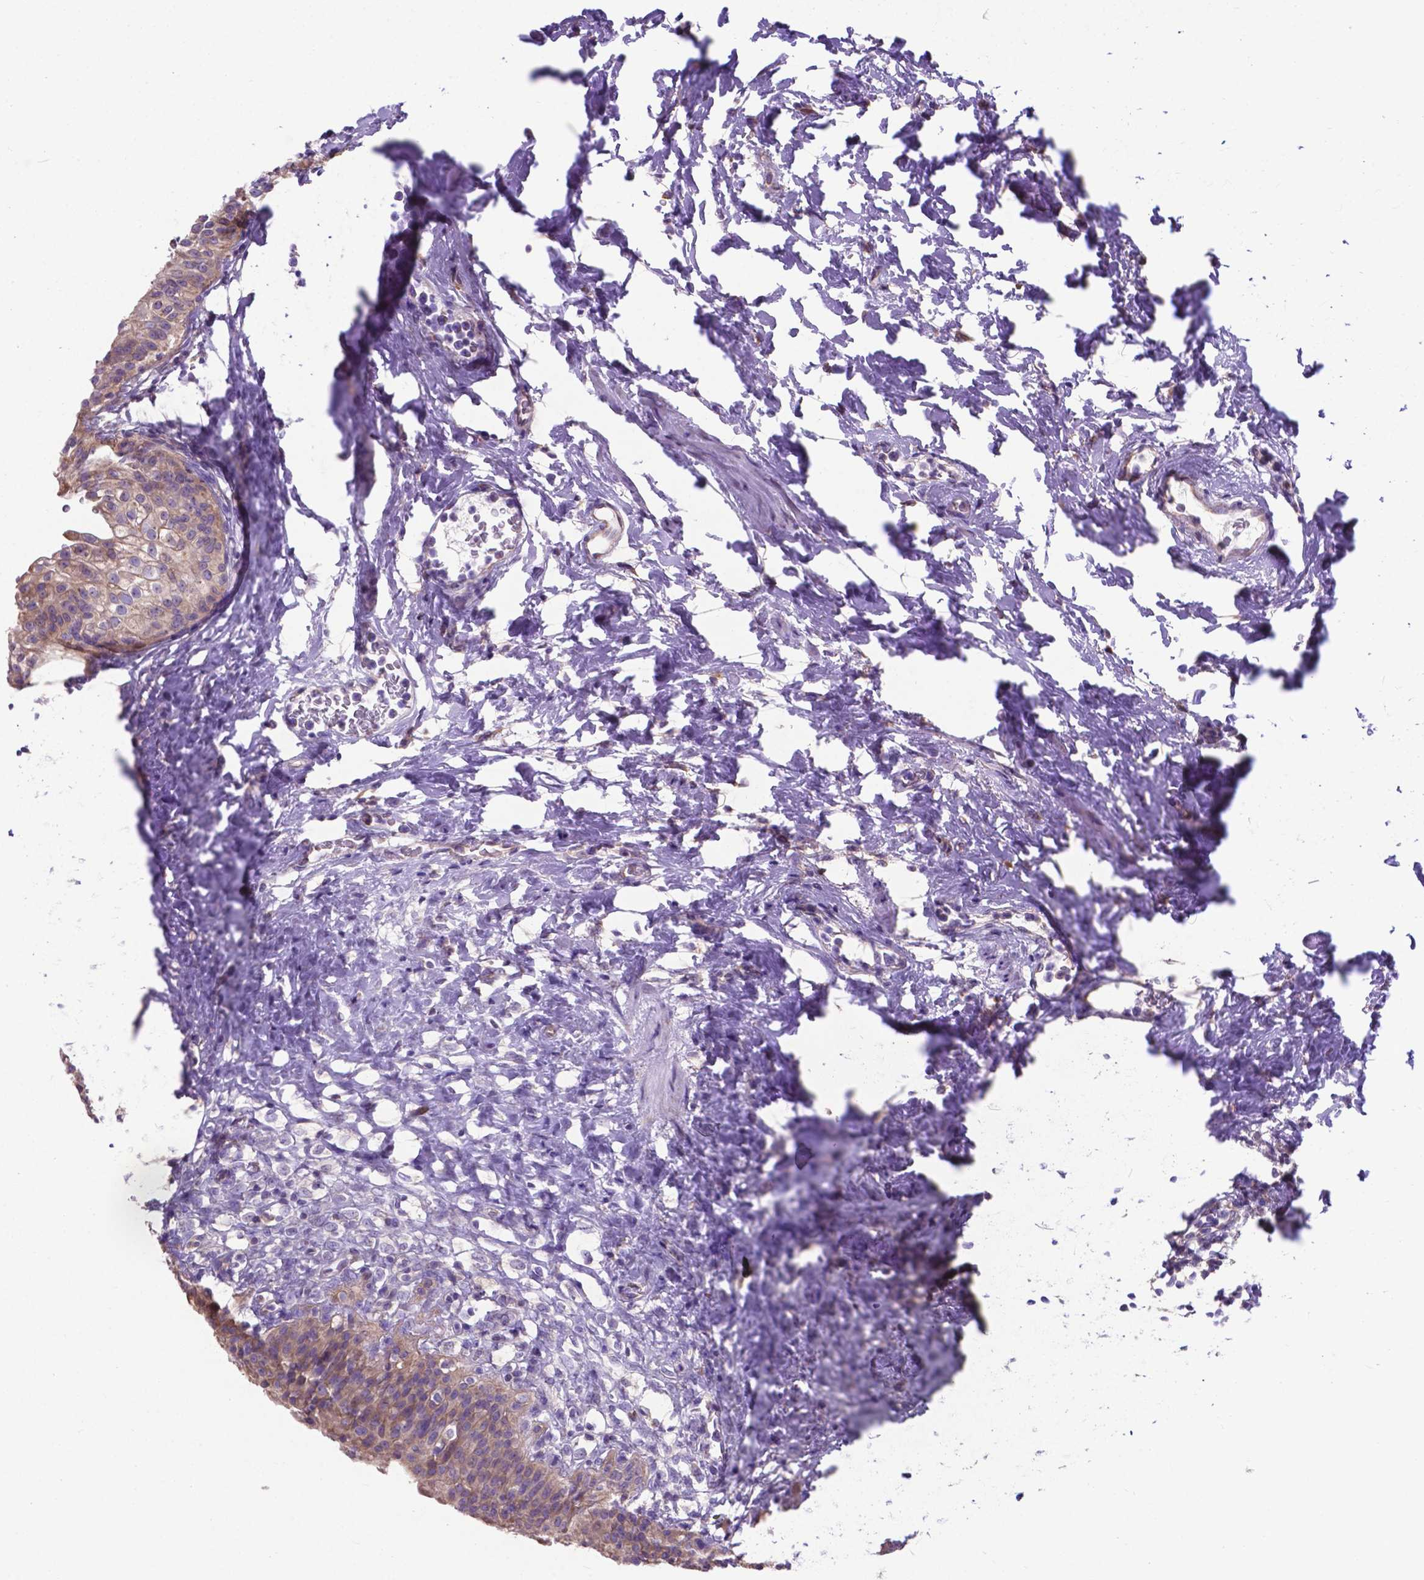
{"staining": {"intensity": "weak", "quantity": ">75%", "location": "cytoplasmic/membranous"}, "tissue": "urinary bladder", "cell_type": "Urothelial cells", "image_type": "normal", "snomed": [{"axis": "morphology", "description": "Normal tissue, NOS"}, {"axis": "topography", "description": "Urinary bladder"}], "caption": "A photomicrograph of human urinary bladder stained for a protein shows weak cytoplasmic/membranous brown staining in urothelial cells.", "gene": "RPL6", "patient": {"sex": "male", "age": 76}}